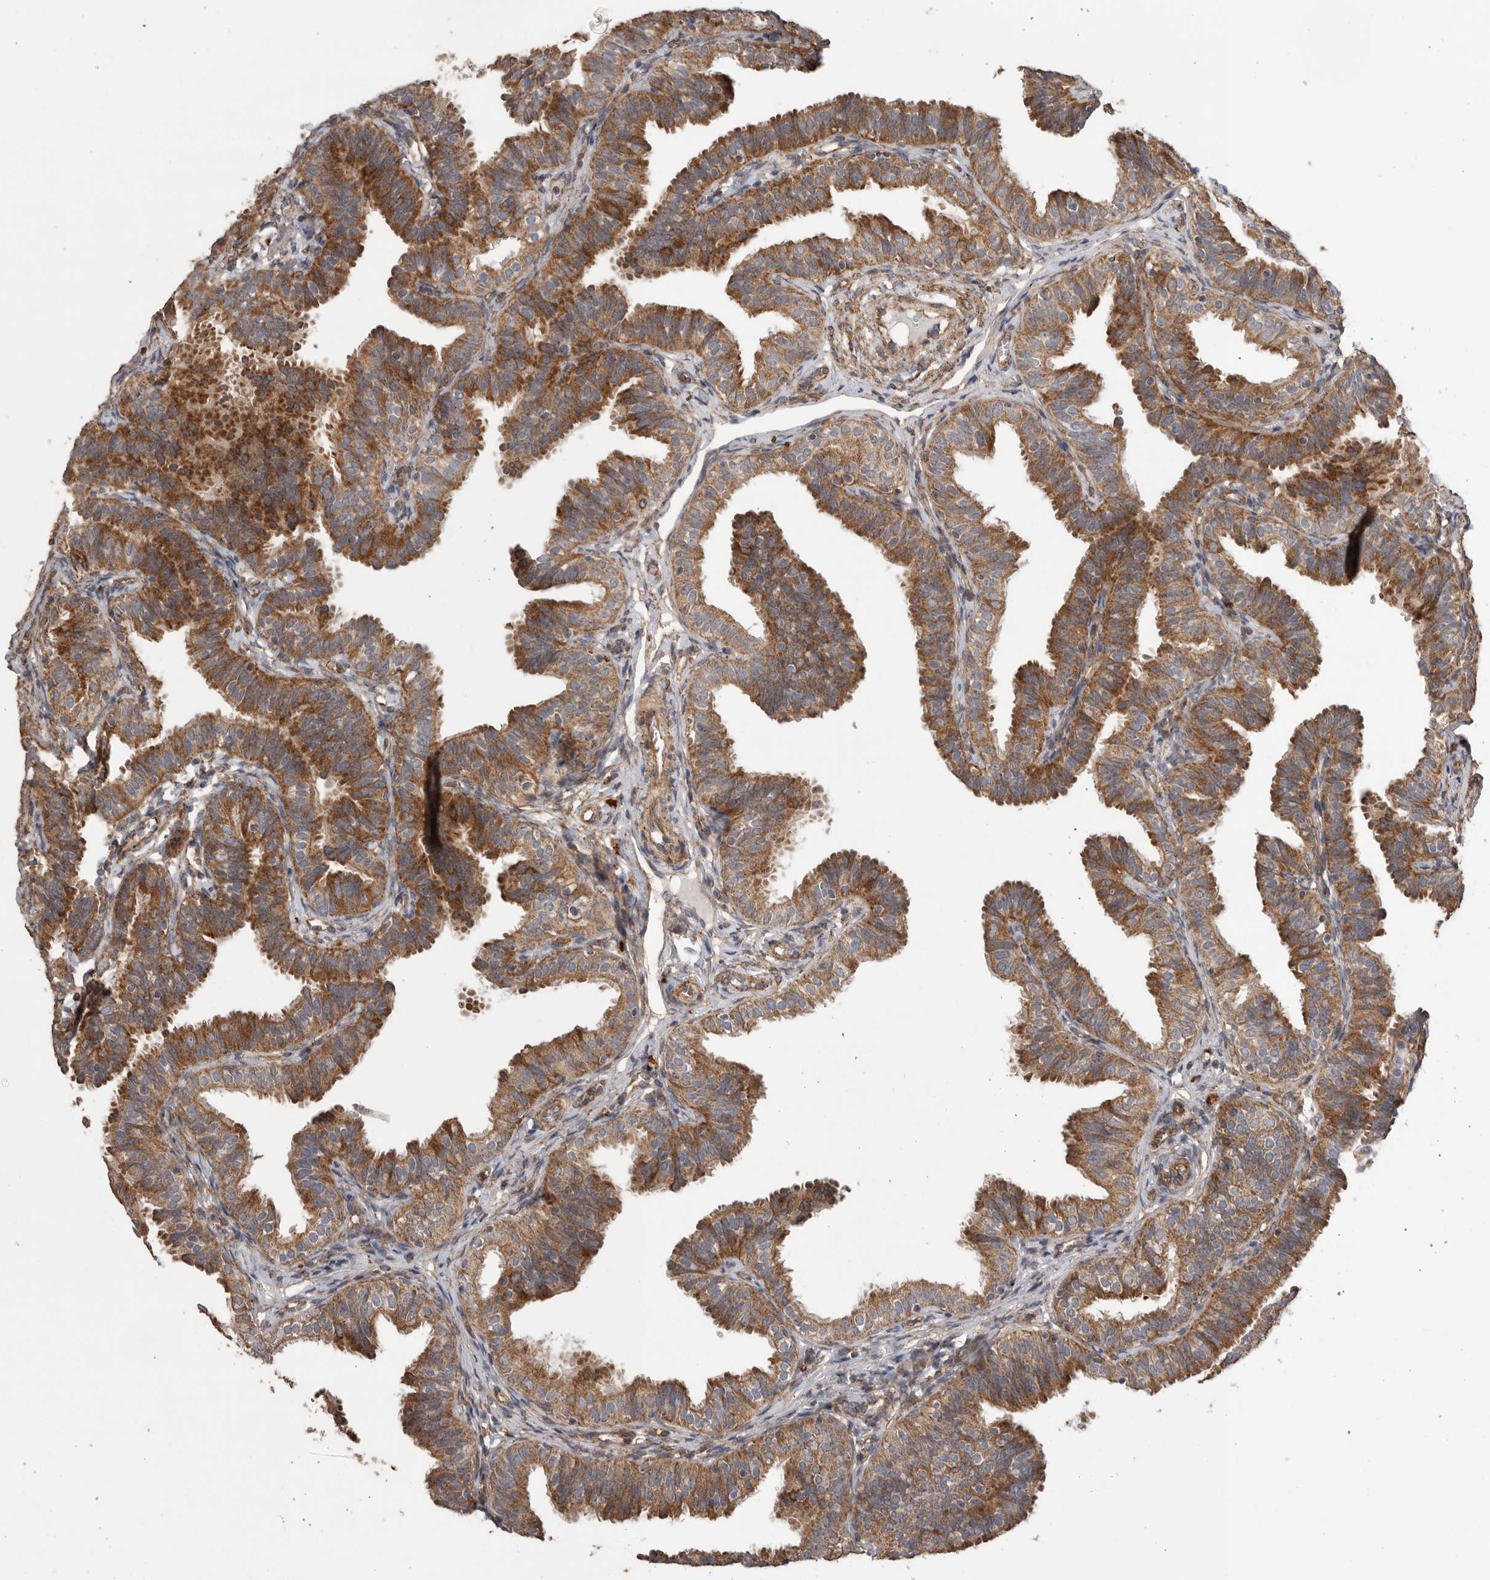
{"staining": {"intensity": "strong", "quantity": ">75%", "location": "cytoplasmic/membranous"}, "tissue": "fallopian tube", "cell_type": "Glandular cells", "image_type": "normal", "snomed": [{"axis": "morphology", "description": "Normal tissue, NOS"}, {"axis": "topography", "description": "Fallopian tube"}], "caption": "Fallopian tube was stained to show a protein in brown. There is high levels of strong cytoplasmic/membranous staining in approximately >75% of glandular cells. Using DAB (3,3'-diaminobenzidine) (brown) and hematoxylin (blue) stains, captured at high magnification using brightfield microscopy.", "gene": "PODXL2", "patient": {"sex": "female", "age": 35}}